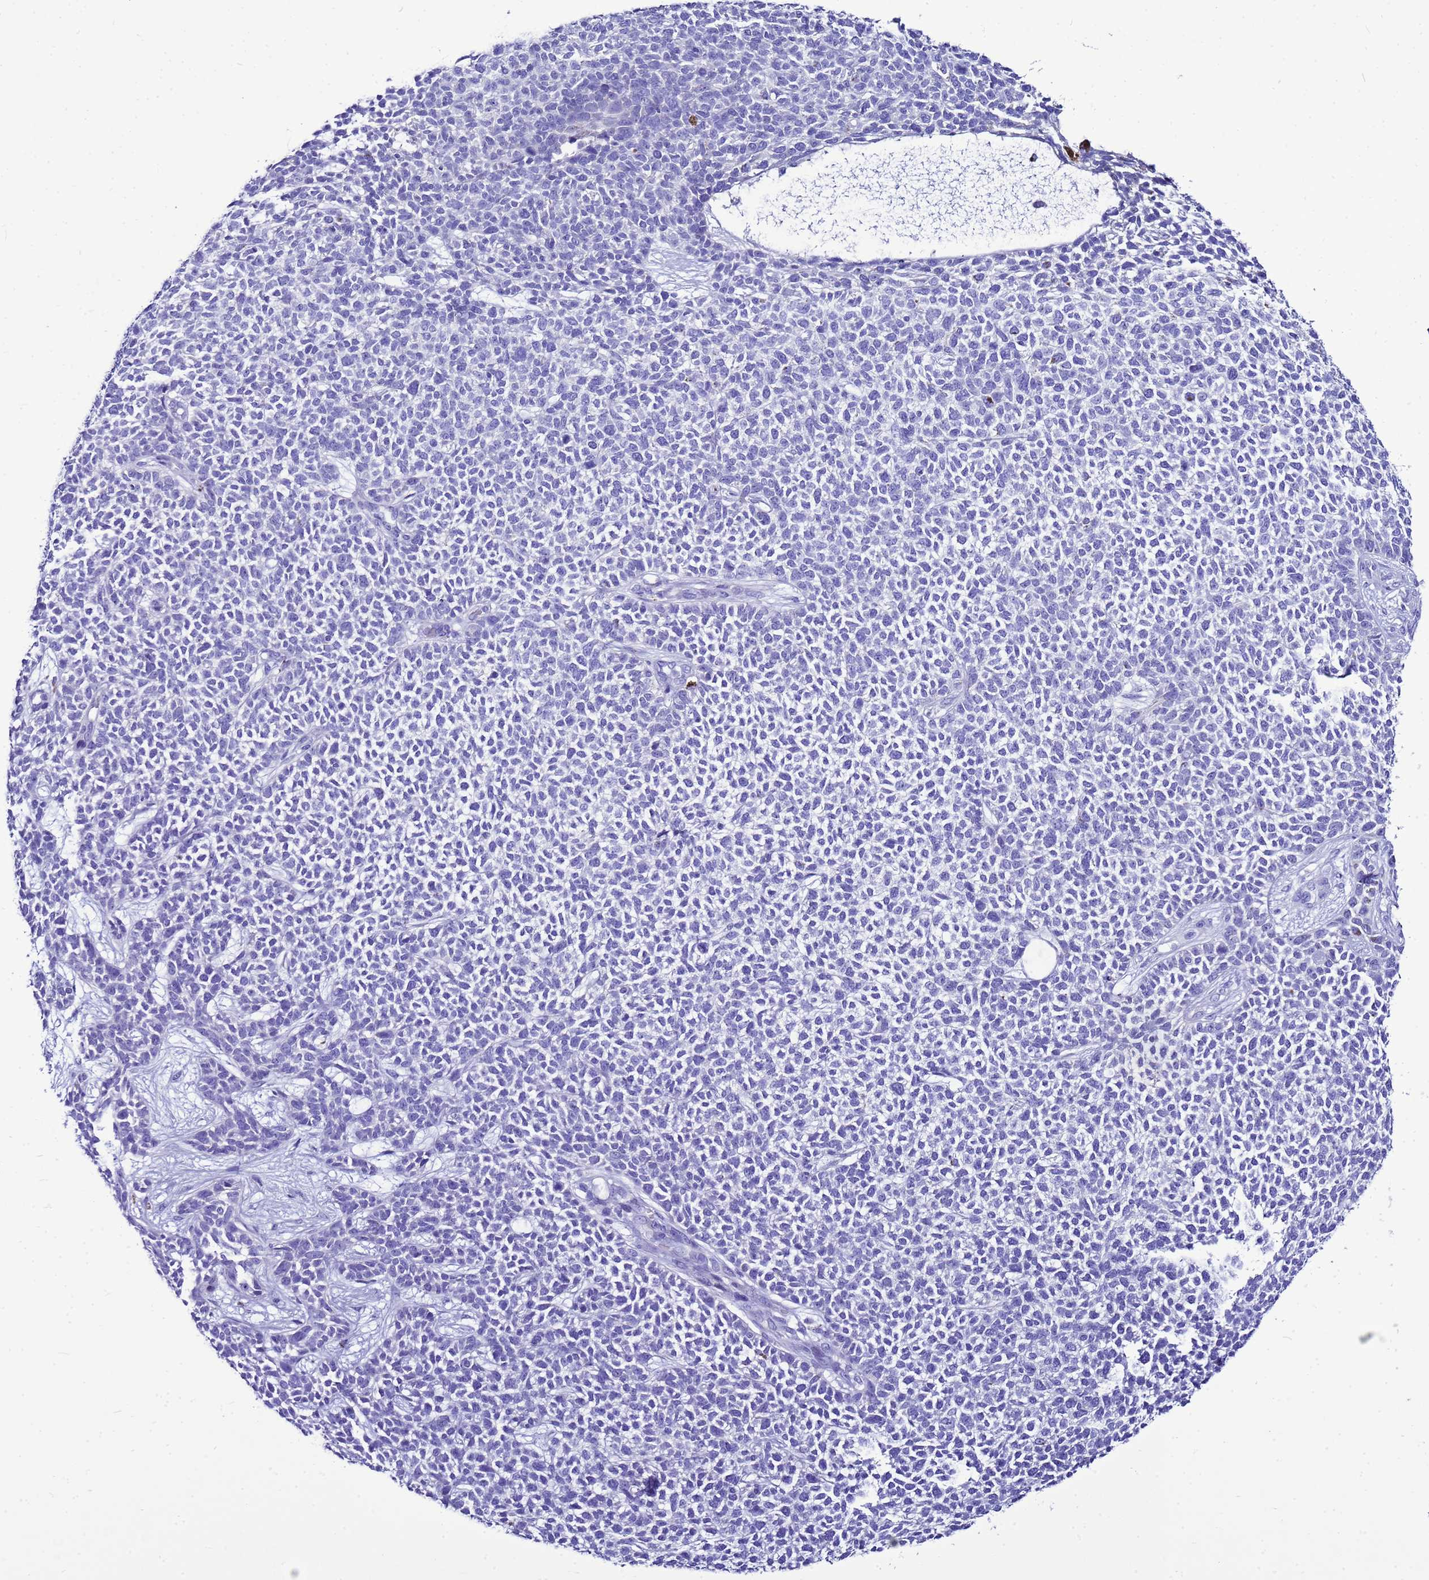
{"staining": {"intensity": "negative", "quantity": "none", "location": "none"}, "tissue": "skin cancer", "cell_type": "Tumor cells", "image_type": "cancer", "snomed": [{"axis": "morphology", "description": "Basal cell carcinoma"}, {"axis": "topography", "description": "Skin"}], "caption": "The photomicrograph displays no significant positivity in tumor cells of skin cancer (basal cell carcinoma).", "gene": "BEST2", "patient": {"sex": "female", "age": 84}}